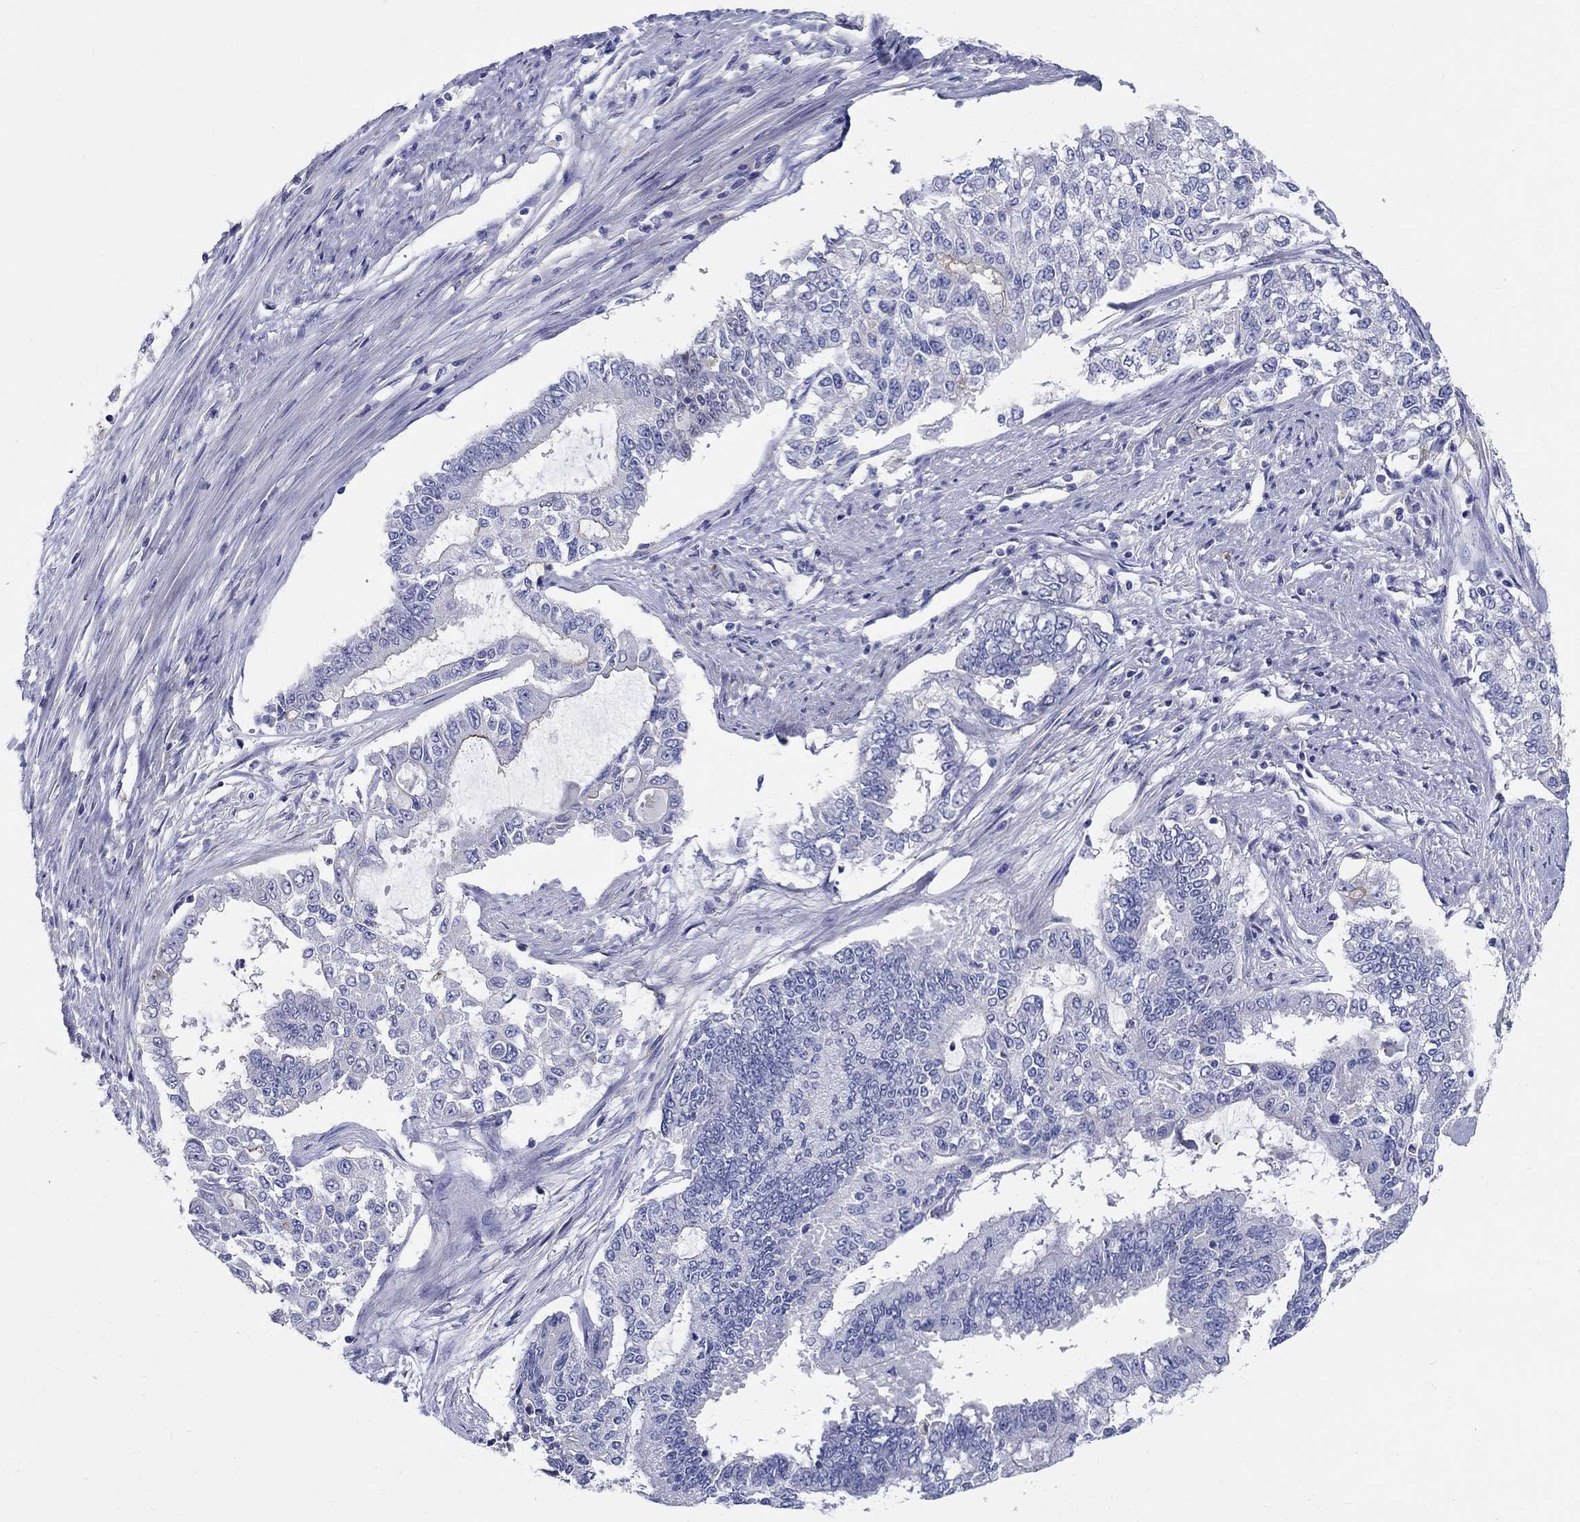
{"staining": {"intensity": "negative", "quantity": "none", "location": "none"}, "tissue": "endometrial cancer", "cell_type": "Tumor cells", "image_type": "cancer", "snomed": [{"axis": "morphology", "description": "Adenocarcinoma, NOS"}, {"axis": "topography", "description": "Uterus"}], "caption": "Tumor cells are negative for protein expression in human endometrial cancer.", "gene": "SOX2", "patient": {"sex": "female", "age": 59}}